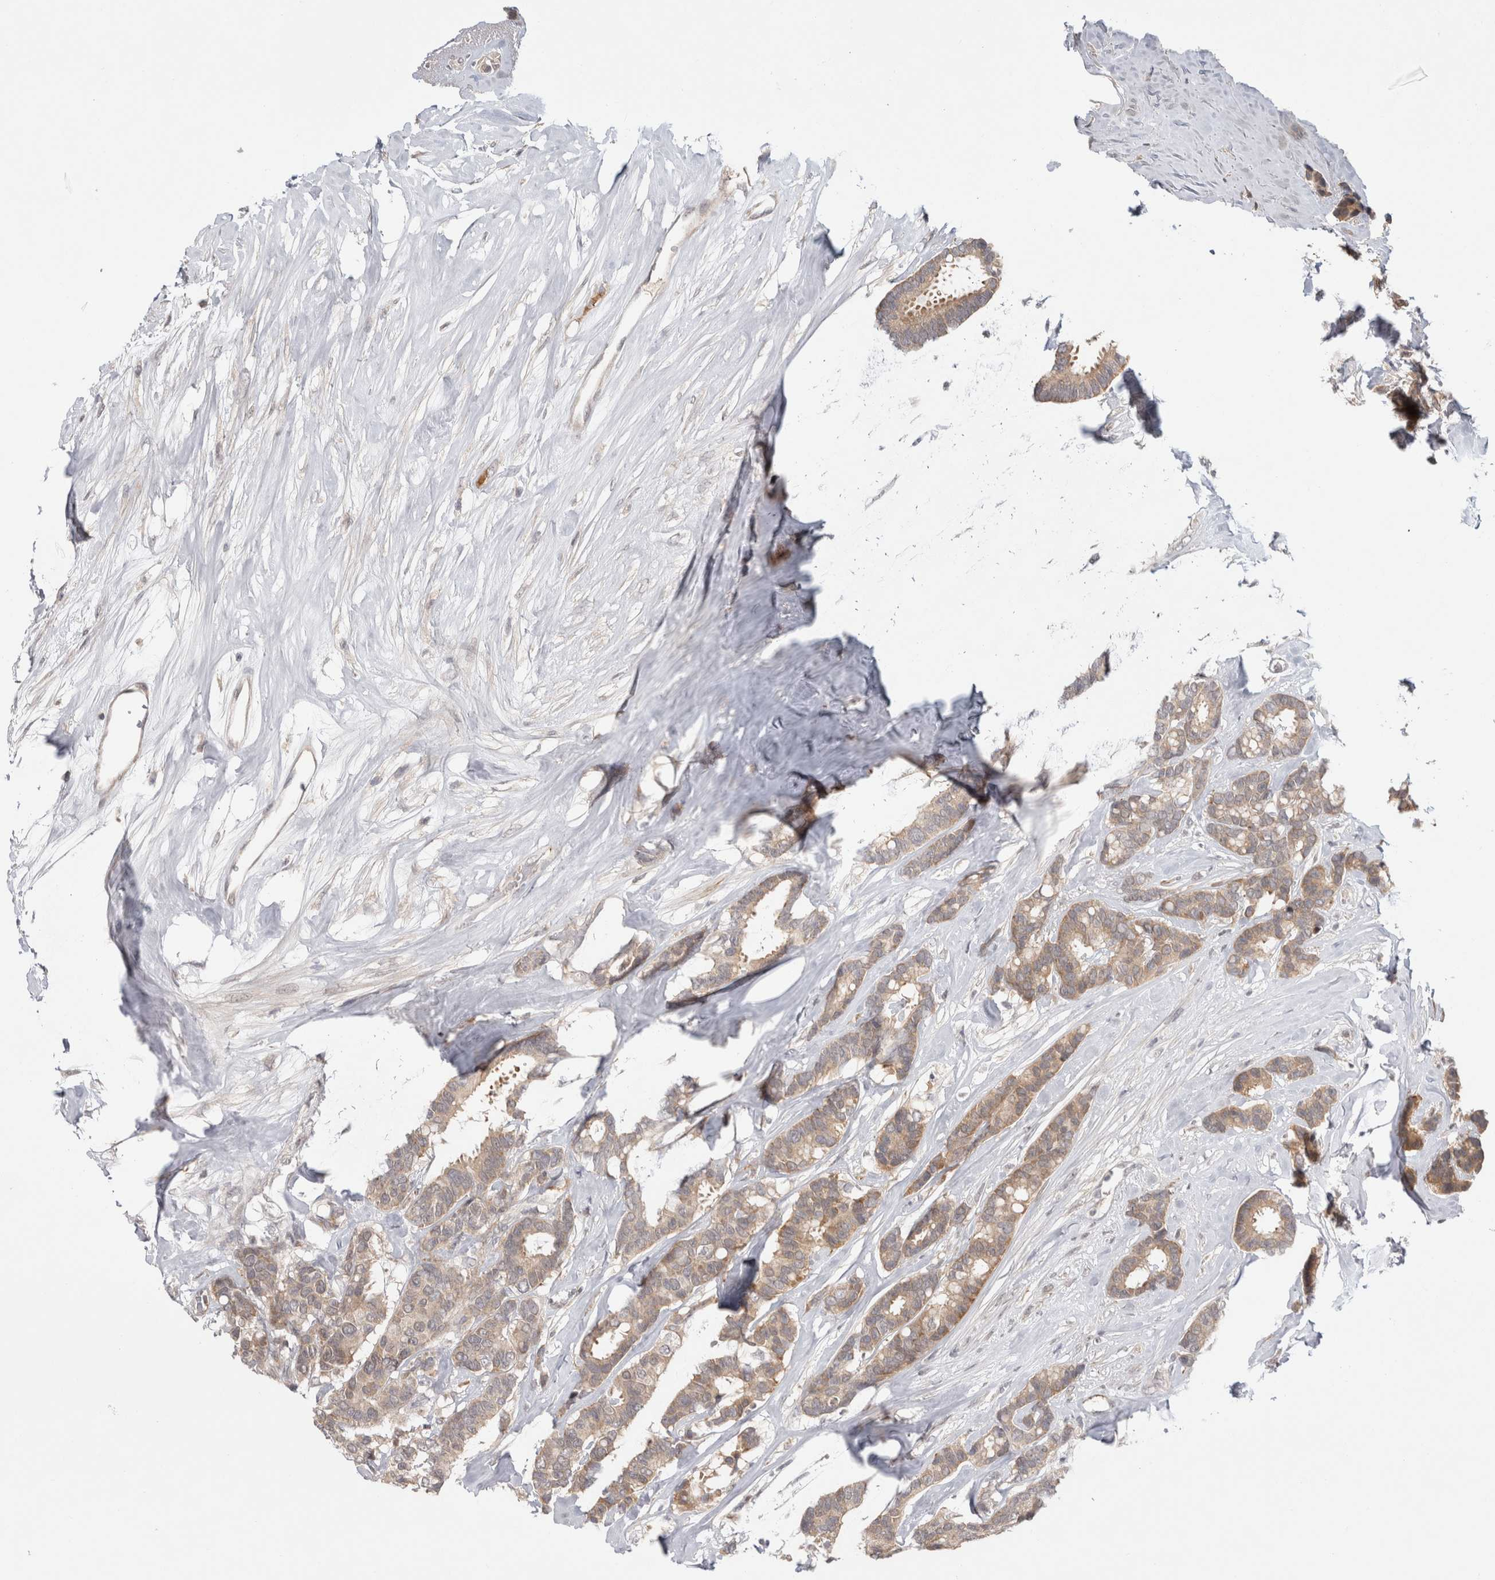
{"staining": {"intensity": "weak", "quantity": ">75%", "location": "cytoplasmic/membranous"}, "tissue": "breast cancer", "cell_type": "Tumor cells", "image_type": "cancer", "snomed": [{"axis": "morphology", "description": "Duct carcinoma"}, {"axis": "topography", "description": "Breast"}], "caption": "Breast cancer (invasive ductal carcinoma) stained for a protein (brown) demonstrates weak cytoplasmic/membranous positive expression in about >75% of tumor cells.", "gene": "ZNF318", "patient": {"sex": "female", "age": 87}}